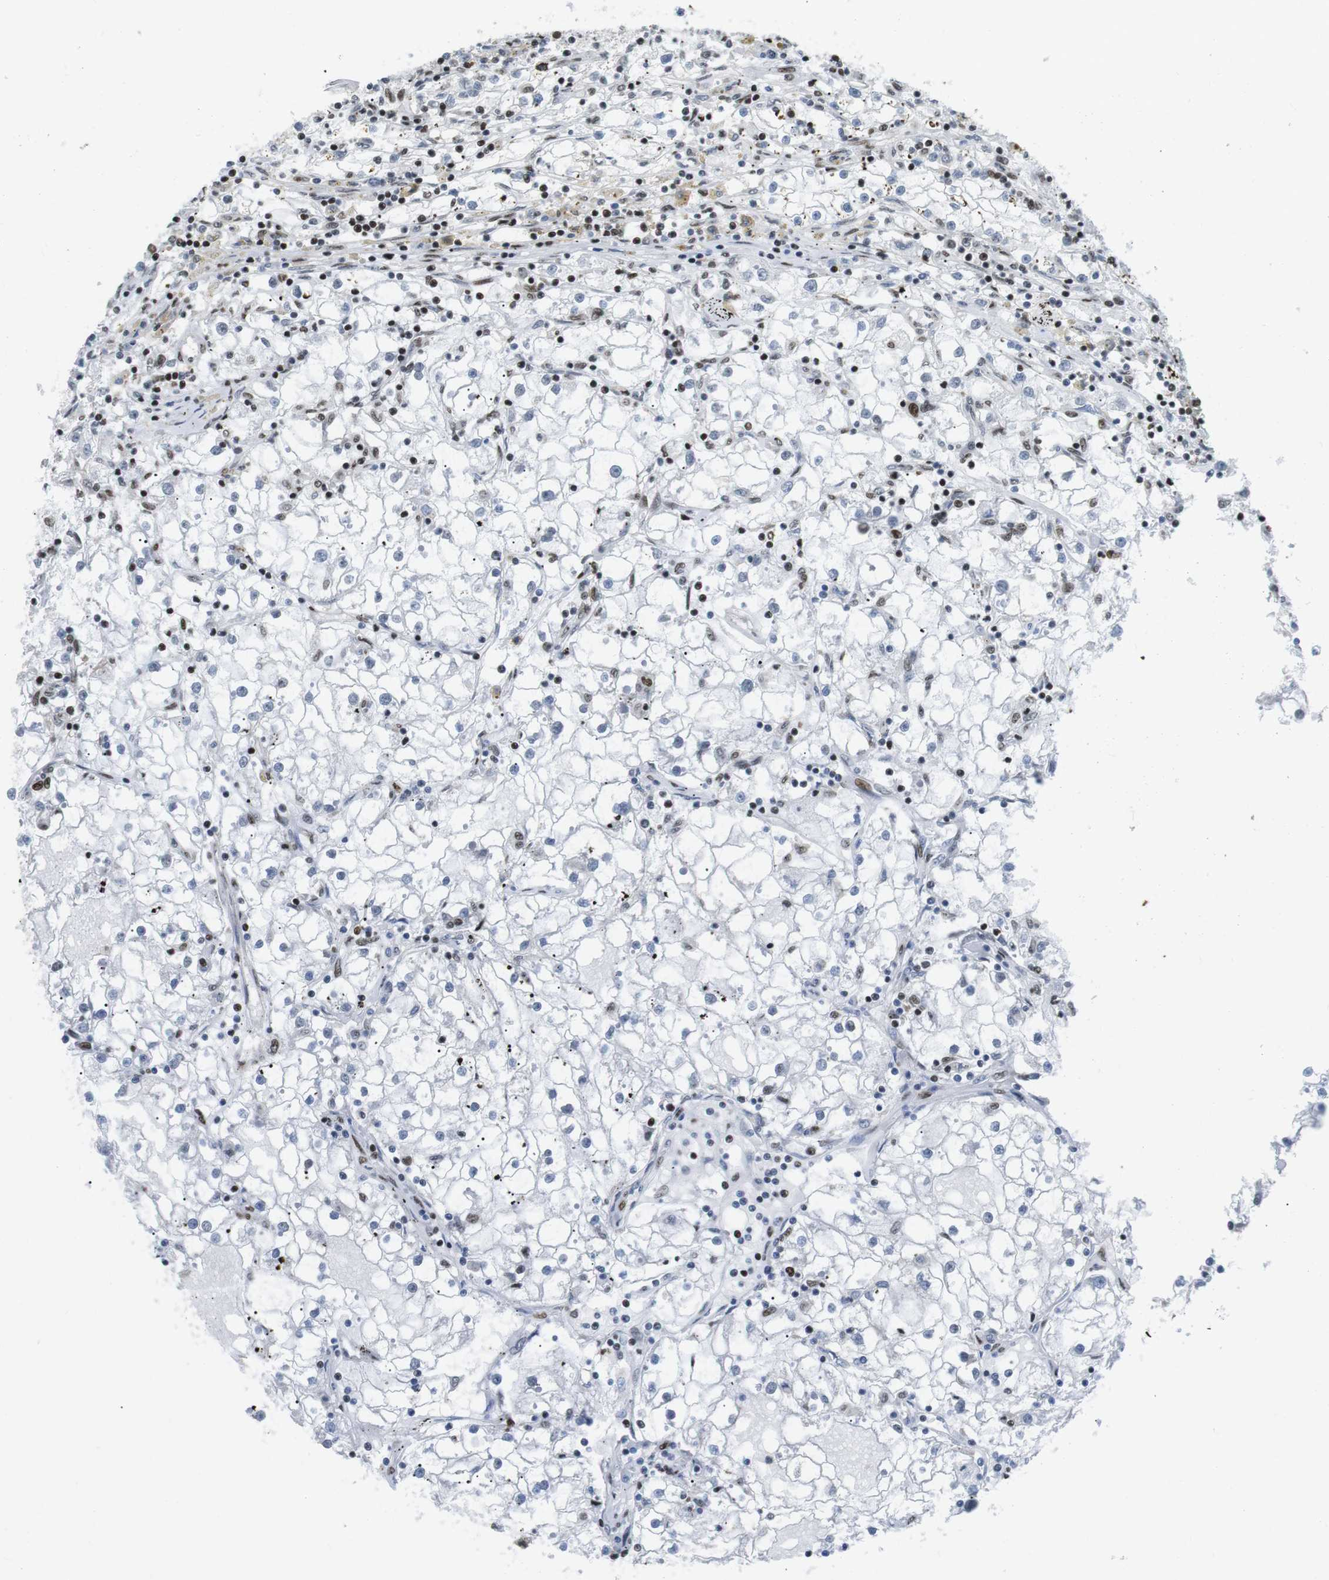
{"staining": {"intensity": "weak", "quantity": "<25%", "location": "nuclear"}, "tissue": "renal cancer", "cell_type": "Tumor cells", "image_type": "cancer", "snomed": [{"axis": "morphology", "description": "Adenocarcinoma, NOS"}, {"axis": "topography", "description": "Kidney"}], "caption": "Renal cancer was stained to show a protein in brown. There is no significant staining in tumor cells. Nuclei are stained in blue.", "gene": "ARID1A", "patient": {"sex": "male", "age": 56}}